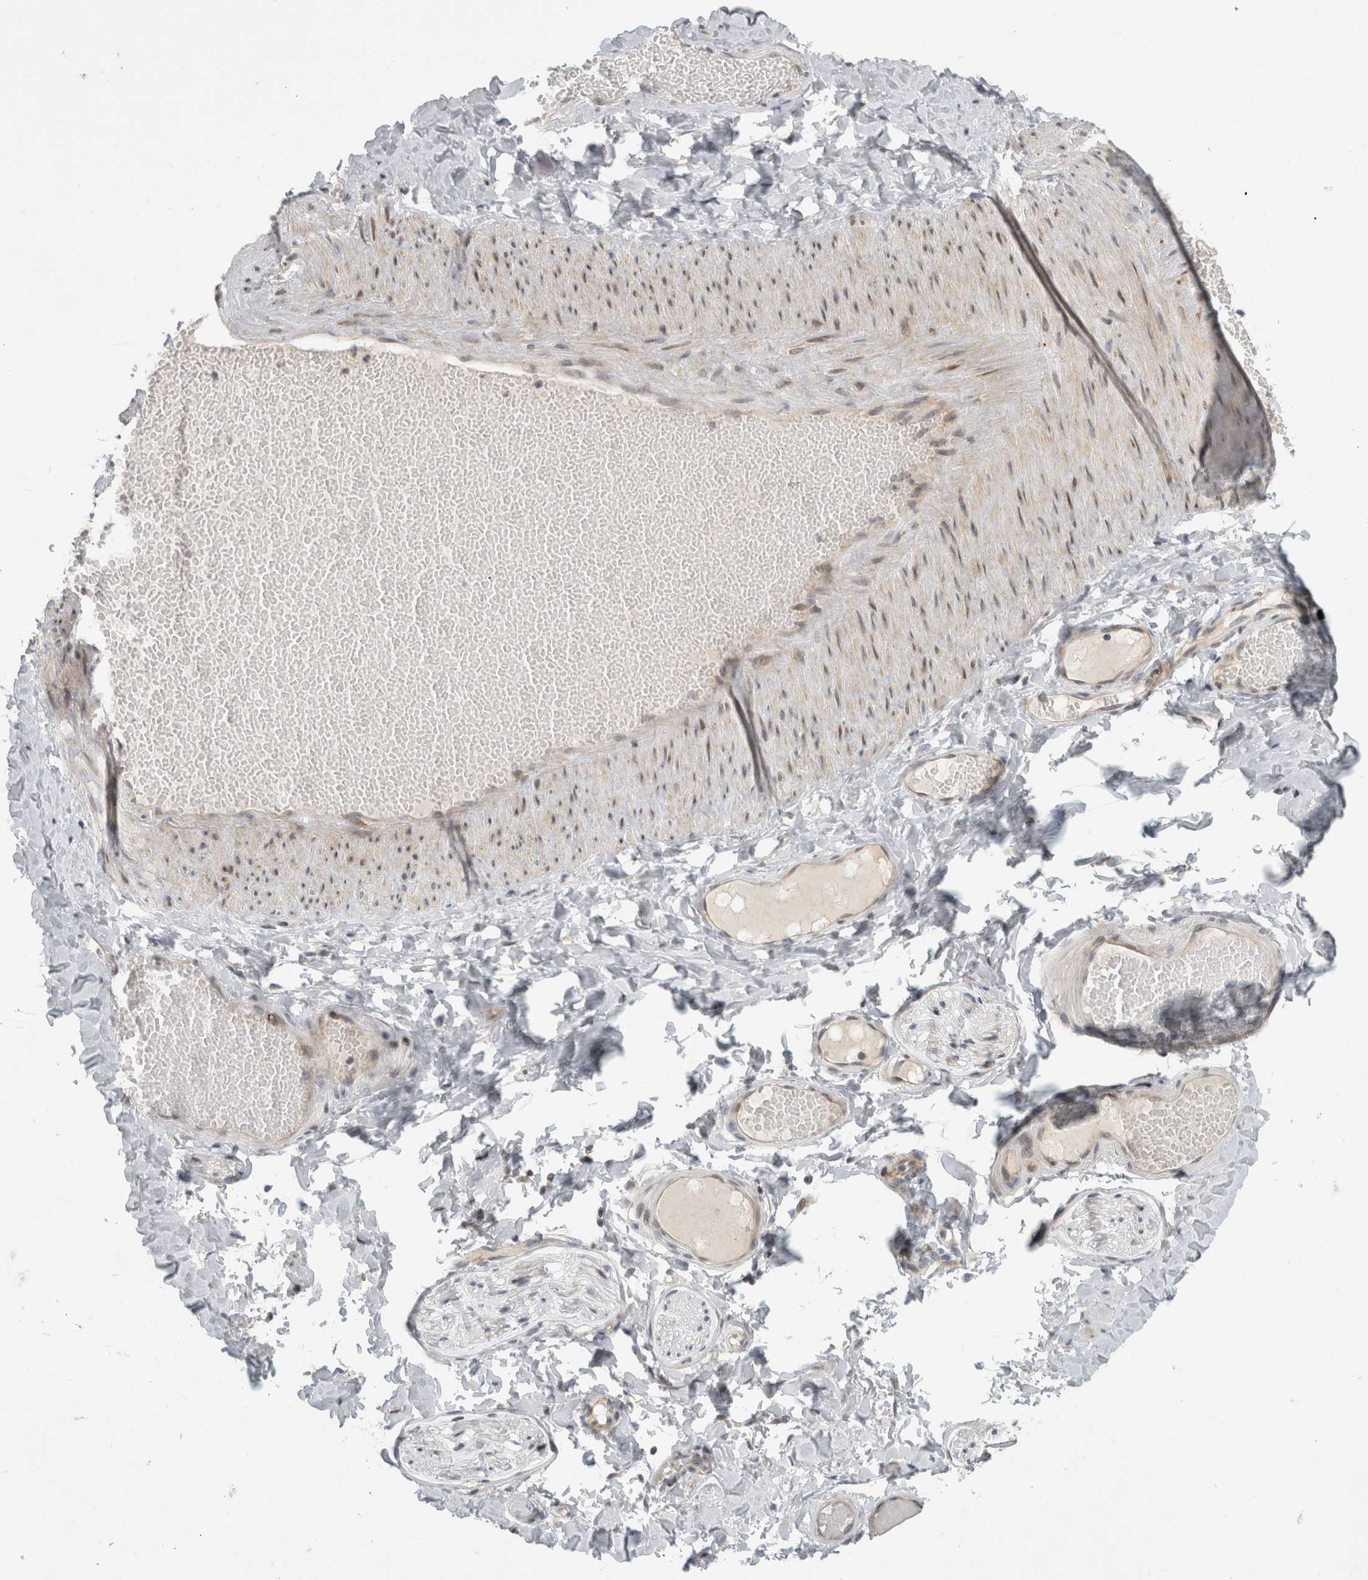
{"staining": {"intensity": "negative", "quantity": "none", "location": "none"}, "tissue": "adipose tissue", "cell_type": "Adipocytes", "image_type": "normal", "snomed": [{"axis": "morphology", "description": "Normal tissue, NOS"}, {"axis": "topography", "description": "Adipose tissue"}, {"axis": "topography", "description": "Vascular tissue"}, {"axis": "topography", "description": "Peripheral nerve tissue"}], "caption": "Immunohistochemistry micrograph of unremarkable human adipose tissue stained for a protein (brown), which demonstrates no staining in adipocytes. (Stains: DAB immunohistochemistry (IHC) with hematoxylin counter stain, Microscopy: brightfield microscopy at high magnification).", "gene": "UTP25", "patient": {"sex": "male", "age": 25}}